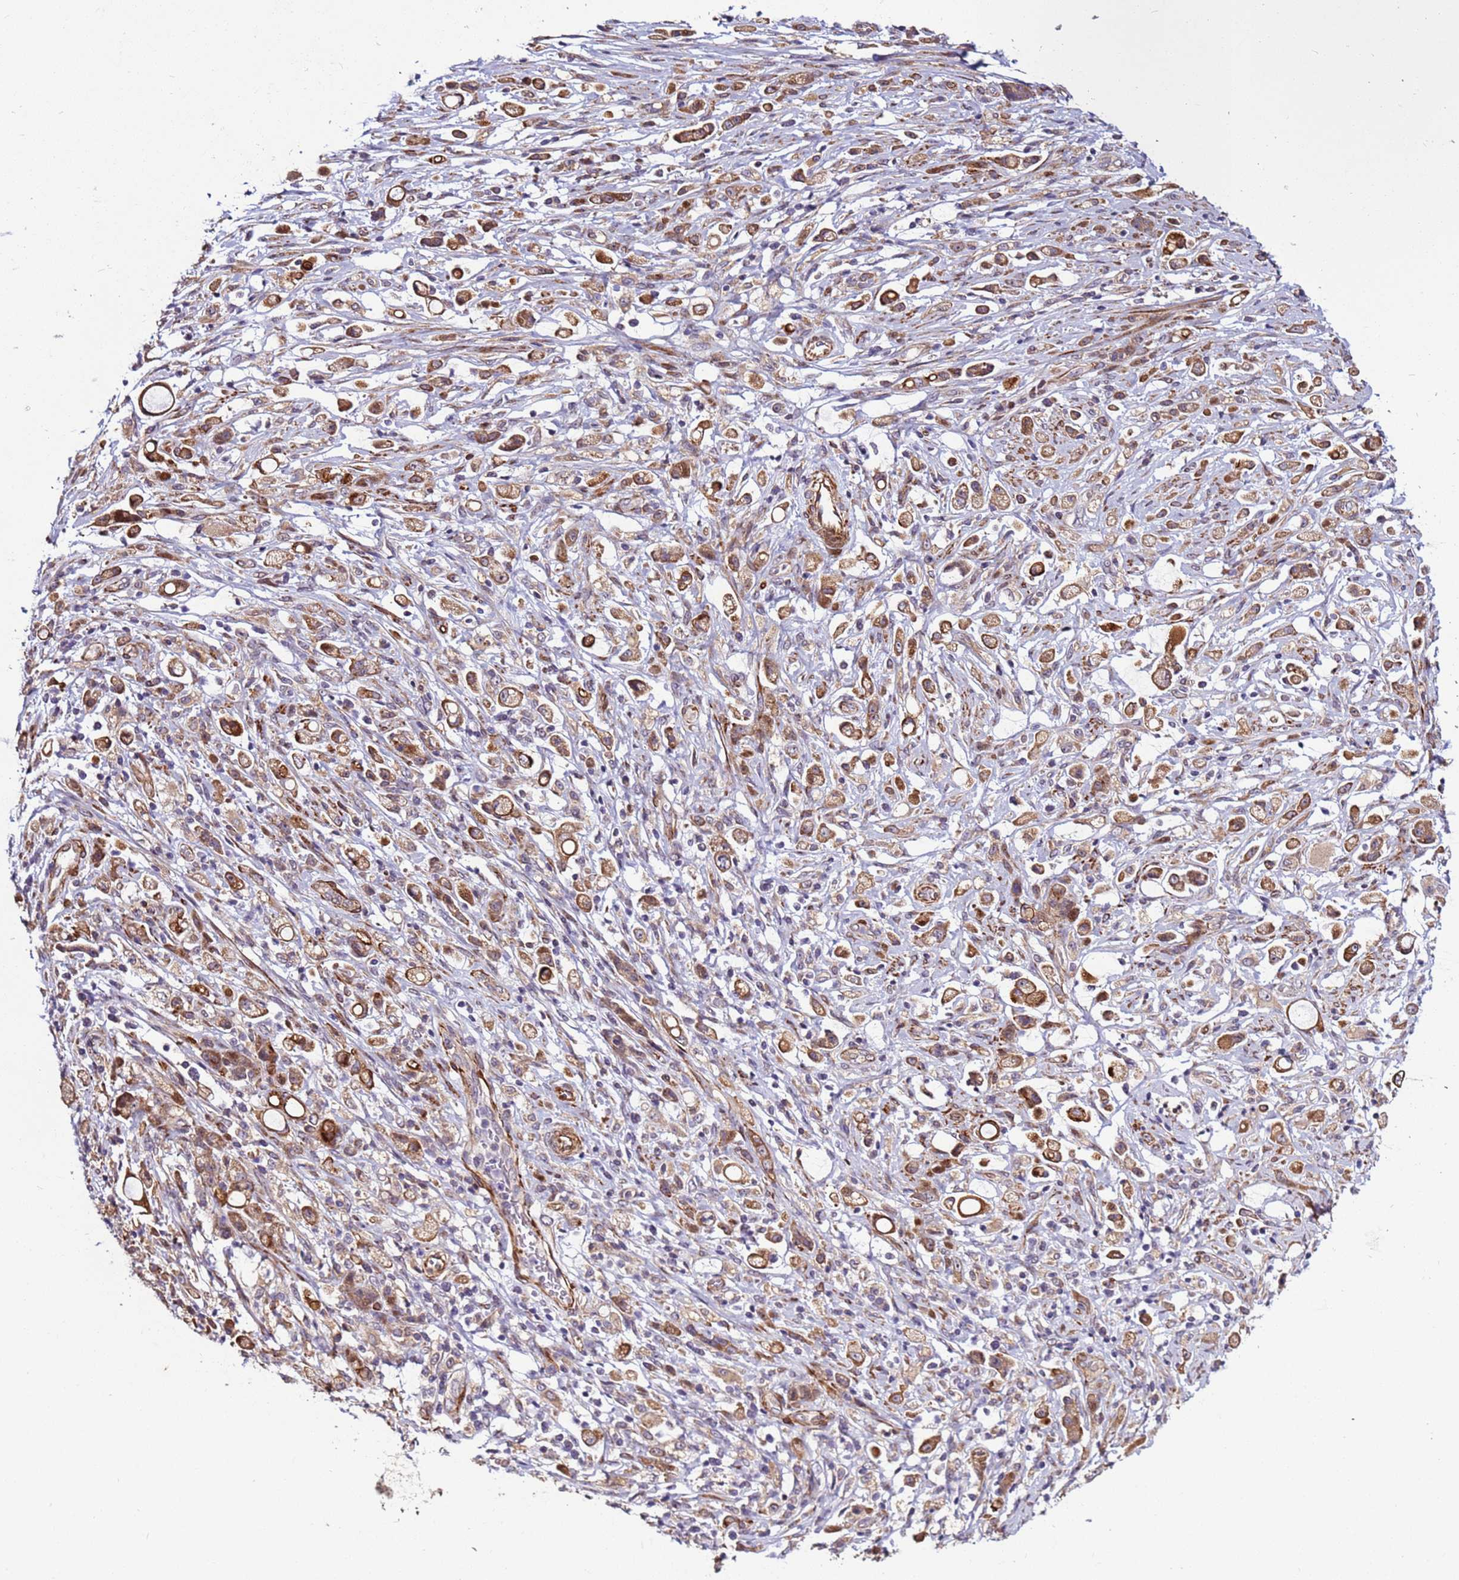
{"staining": {"intensity": "moderate", "quantity": ">75%", "location": "cytoplasmic/membranous"}, "tissue": "stomach cancer", "cell_type": "Tumor cells", "image_type": "cancer", "snomed": [{"axis": "morphology", "description": "Adenocarcinoma, NOS"}, {"axis": "topography", "description": "Stomach"}], "caption": "Stomach cancer (adenocarcinoma) was stained to show a protein in brown. There is medium levels of moderate cytoplasmic/membranous expression in approximately >75% of tumor cells.", "gene": "MCRIP1", "patient": {"sex": "female", "age": 60}}